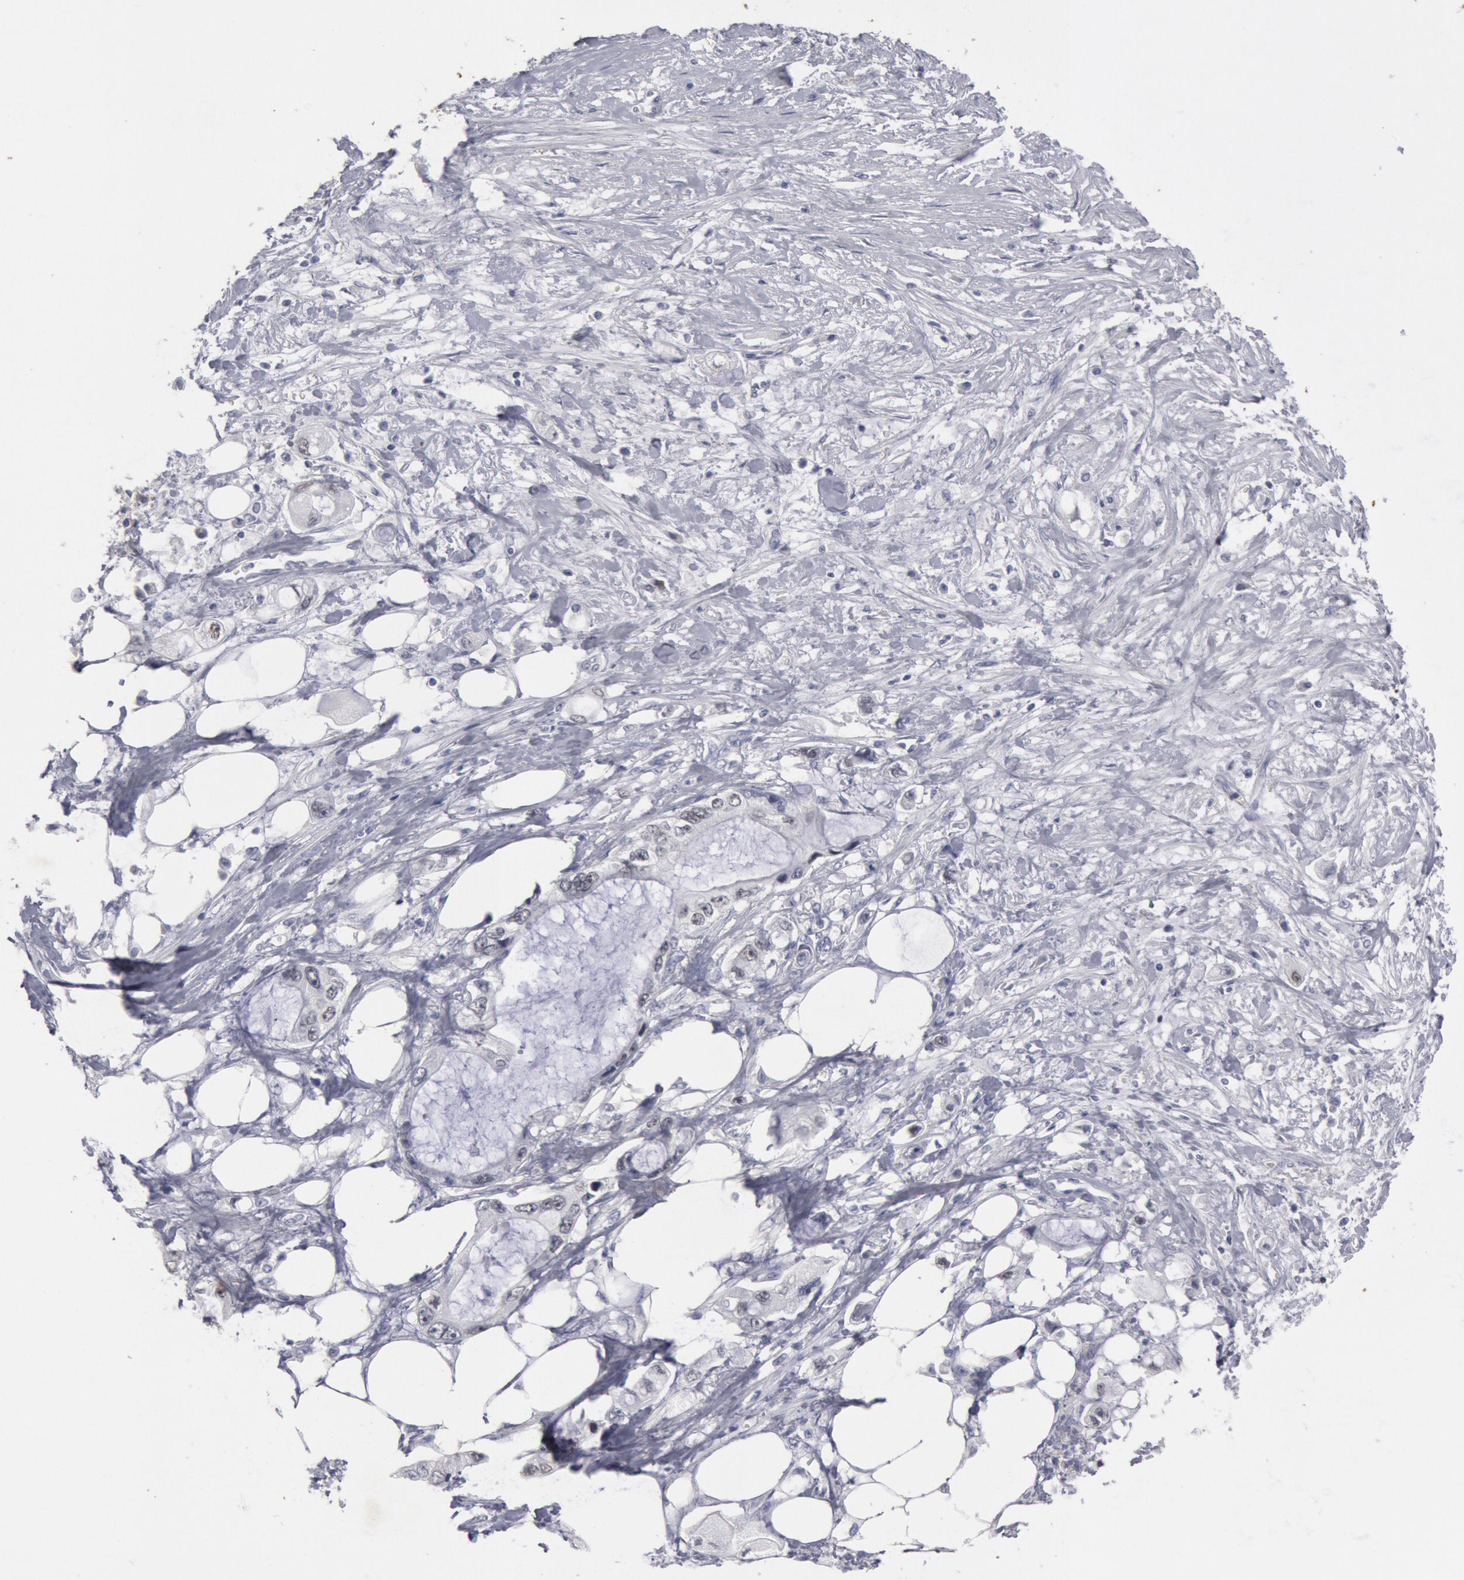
{"staining": {"intensity": "negative", "quantity": "none", "location": "none"}, "tissue": "pancreatic cancer", "cell_type": "Tumor cells", "image_type": "cancer", "snomed": [{"axis": "morphology", "description": "Adenocarcinoma, NOS"}, {"axis": "topography", "description": "Pancreas"}, {"axis": "topography", "description": "Stomach, upper"}], "caption": "Tumor cells are negative for brown protein staining in pancreatic adenocarcinoma.", "gene": "FOXA2", "patient": {"sex": "male", "age": 77}}